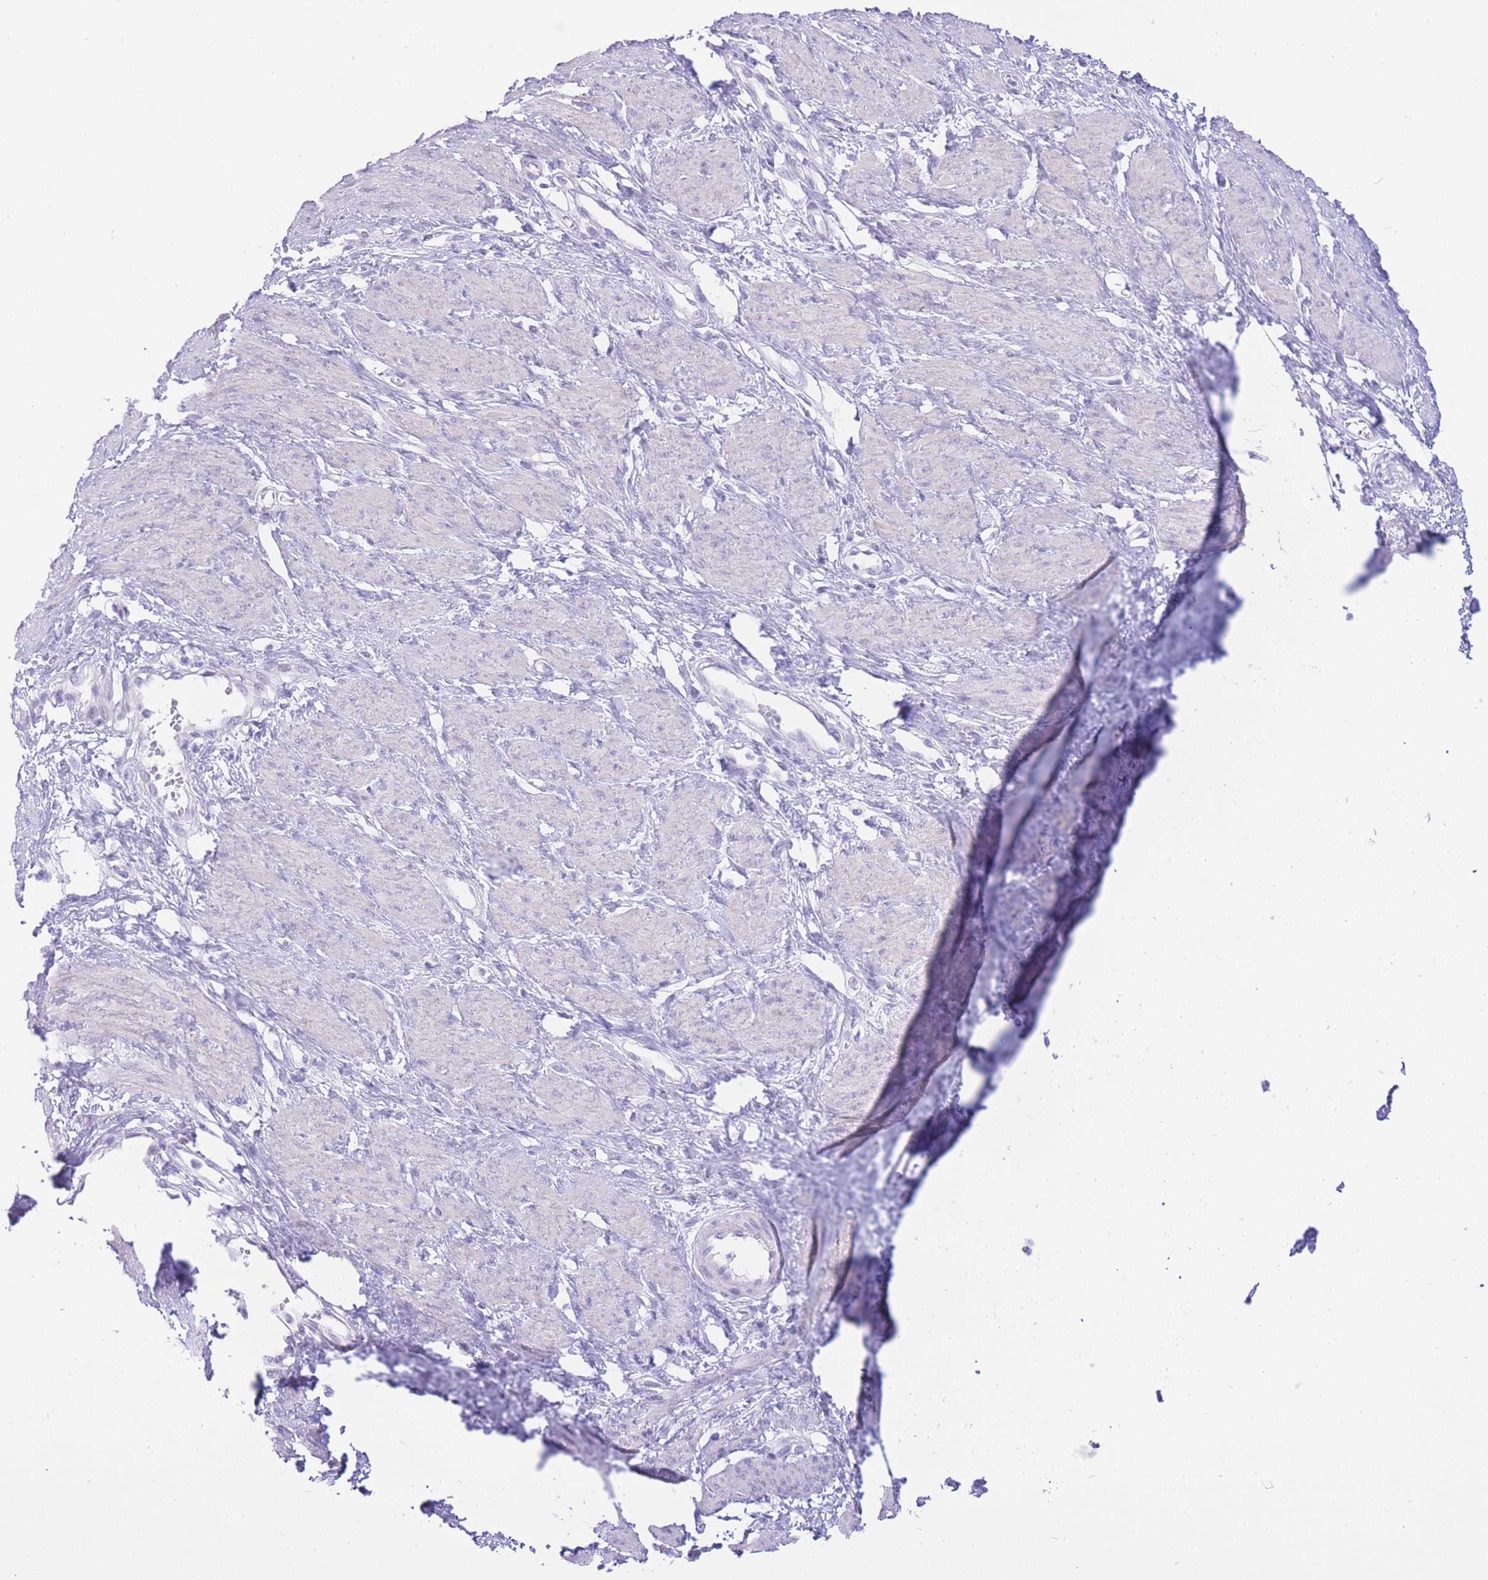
{"staining": {"intensity": "negative", "quantity": "none", "location": "none"}, "tissue": "smooth muscle", "cell_type": "Smooth muscle cells", "image_type": "normal", "snomed": [{"axis": "morphology", "description": "Normal tissue, NOS"}, {"axis": "topography", "description": "Smooth muscle"}, {"axis": "topography", "description": "Uterus"}], "caption": "An immunohistochemistry (IHC) image of normal smooth muscle is shown. There is no staining in smooth muscle cells of smooth muscle.", "gene": "ZNF212", "patient": {"sex": "female", "age": 39}}